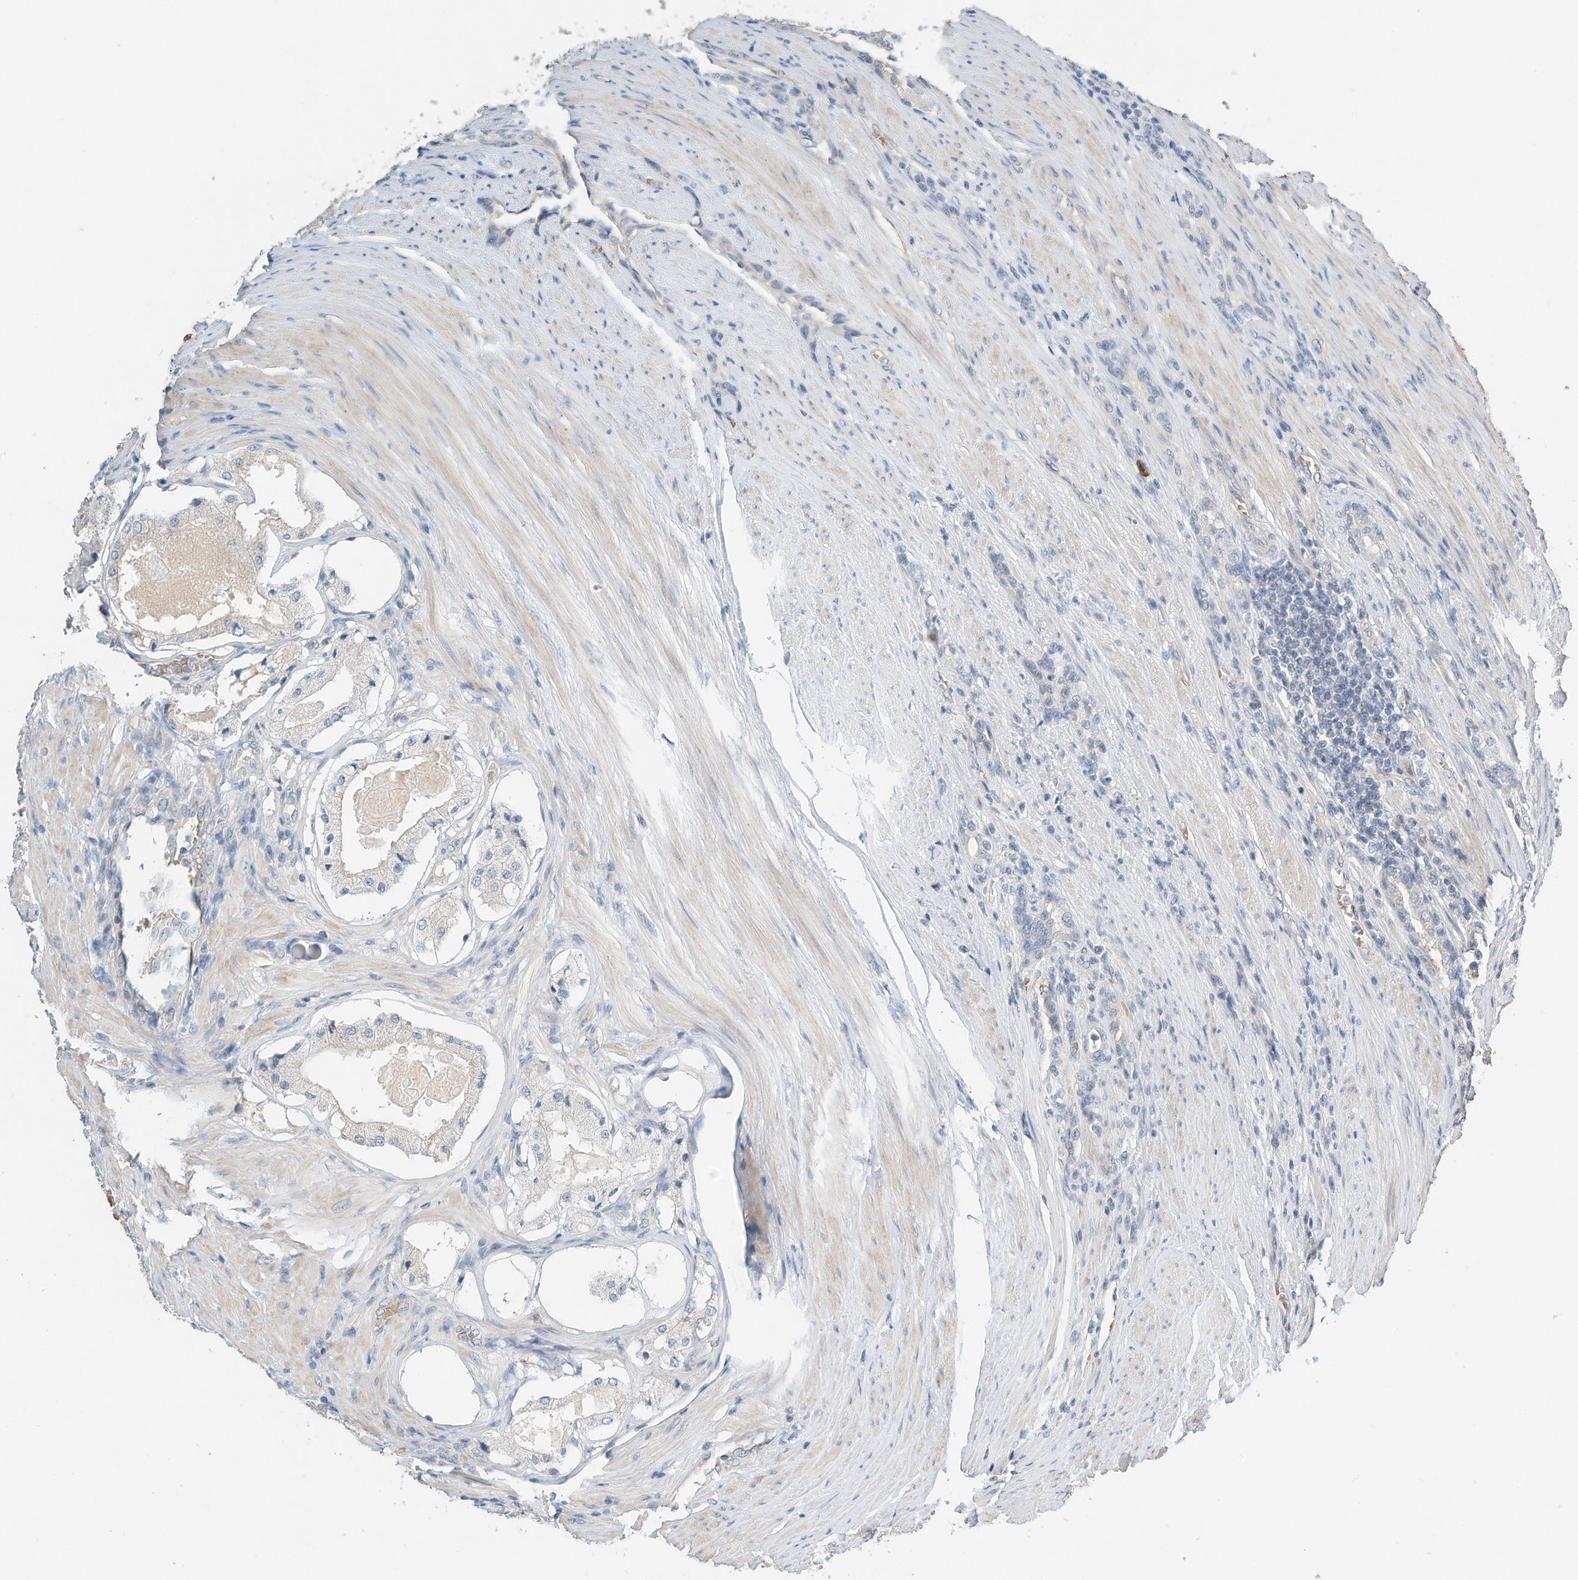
{"staining": {"intensity": "negative", "quantity": "none", "location": "none"}, "tissue": "prostate cancer", "cell_type": "Tumor cells", "image_type": "cancer", "snomed": [{"axis": "morphology", "description": "Adenocarcinoma, High grade"}, {"axis": "topography", "description": "Prostate"}], "caption": "Prostate cancer was stained to show a protein in brown. There is no significant positivity in tumor cells. (Stains: DAB immunohistochemistry with hematoxylin counter stain, Microscopy: brightfield microscopy at high magnification).", "gene": "RCAN3", "patient": {"sex": "male", "age": 60}}